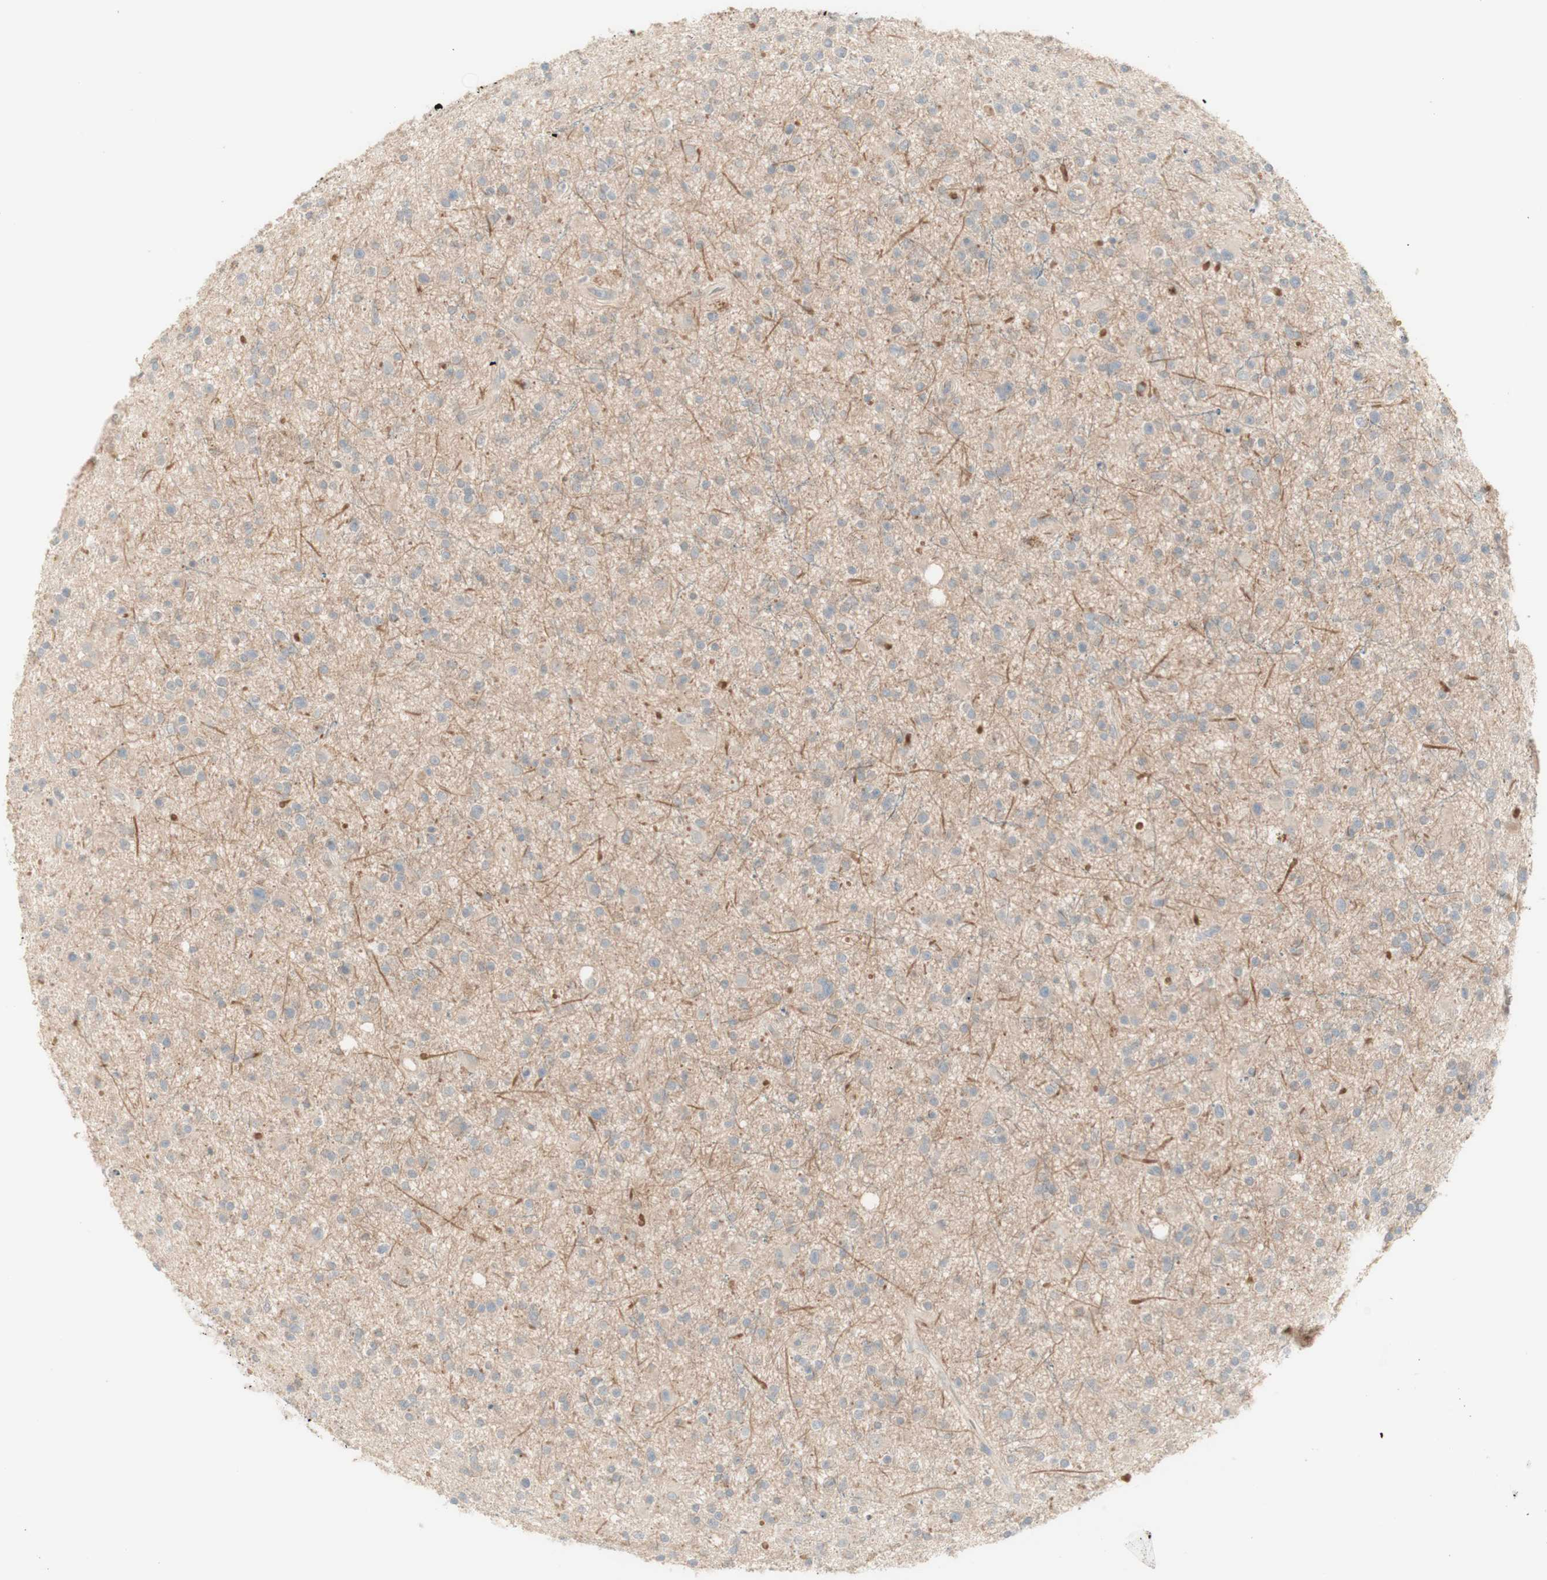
{"staining": {"intensity": "negative", "quantity": "none", "location": "none"}, "tissue": "glioma", "cell_type": "Tumor cells", "image_type": "cancer", "snomed": [{"axis": "morphology", "description": "Glioma, malignant, High grade"}, {"axis": "topography", "description": "Brain"}], "caption": "The micrograph demonstrates no staining of tumor cells in glioma.", "gene": "PTGER4", "patient": {"sex": "male", "age": 33}}